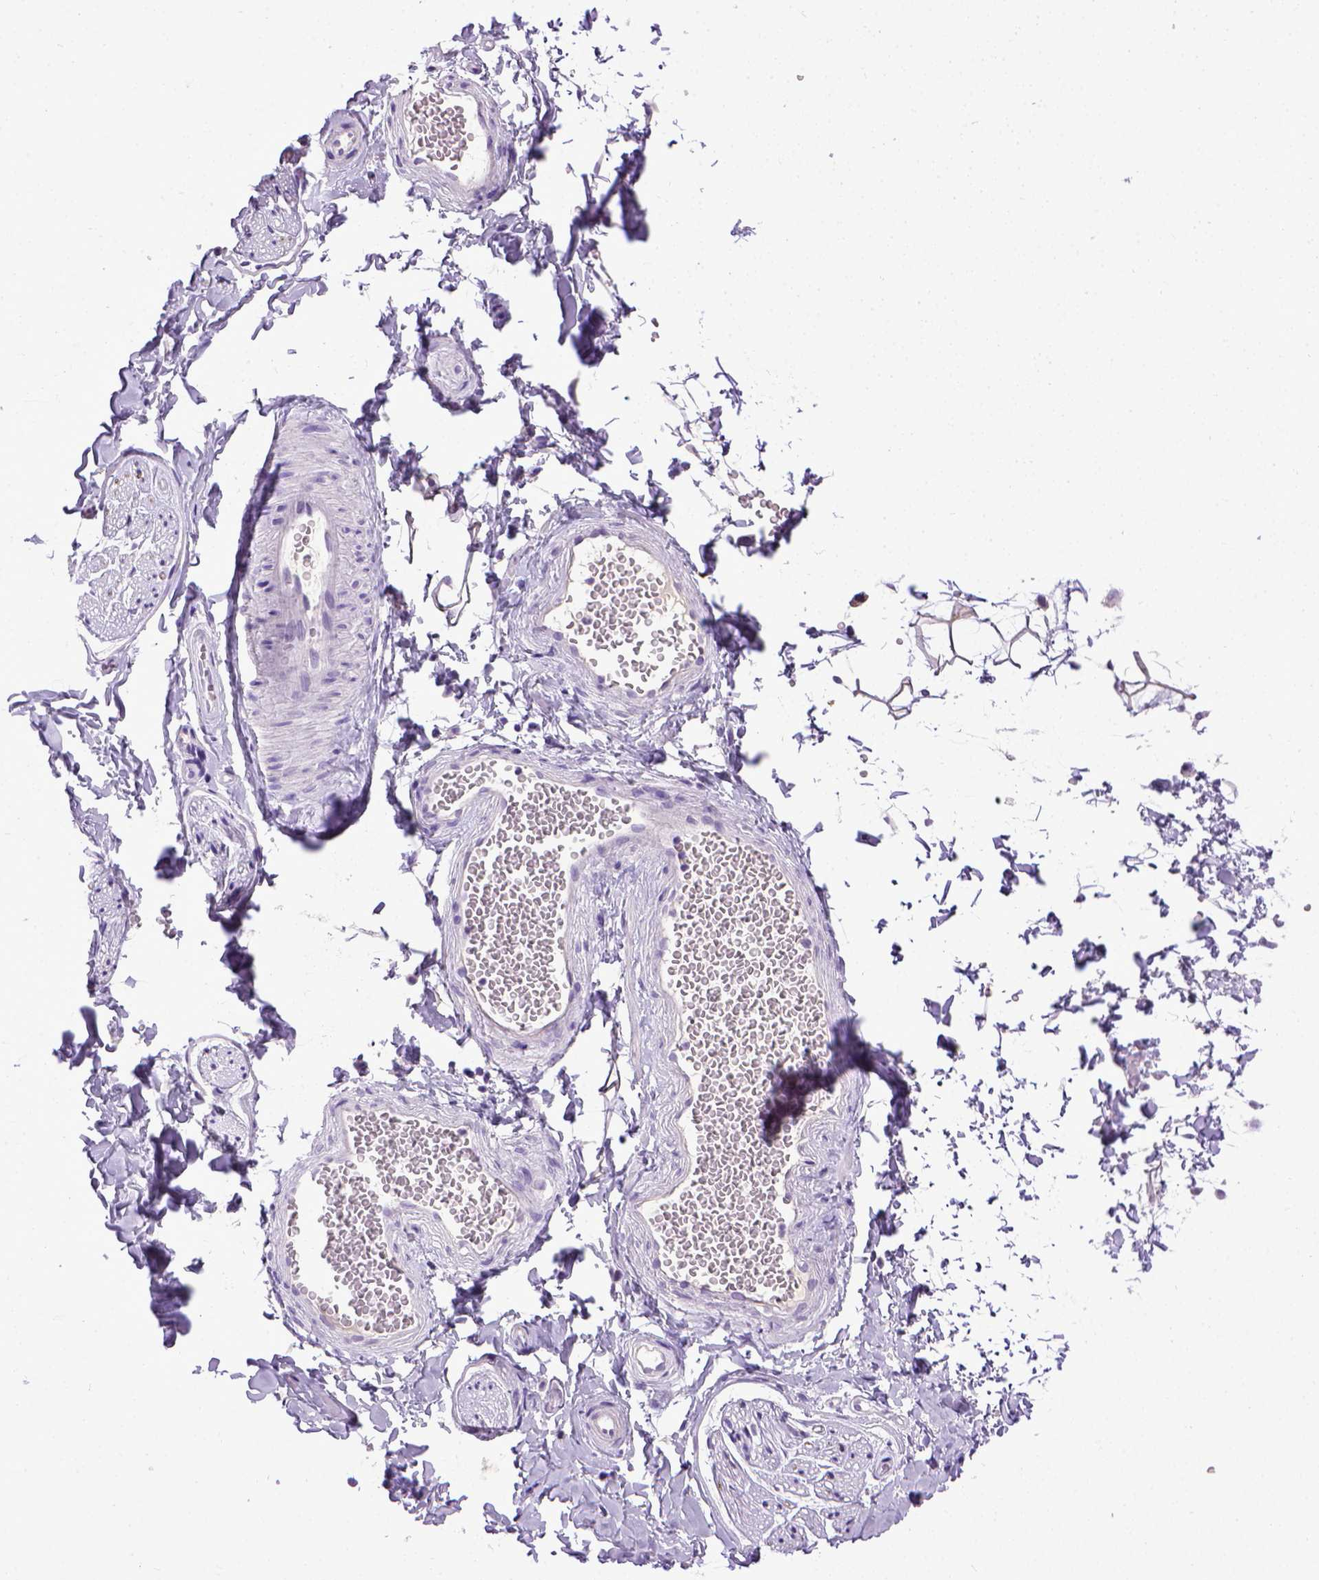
{"staining": {"intensity": "negative", "quantity": "none", "location": "none"}, "tissue": "adipose tissue", "cell_type": "Adipocytes", "image_type": "normal", "snomed": [{"axis": "morphology", "description": "Normal tissue, NOS"}, {"axis": "topography", "description": "Smooth muscle"}, {"axis": "topography", "description": "Peripheral nerve tissue"}], "caption": "DAB (3,3'-diaminobenzidine) immunohistochemical staining of normal adipose tissue displays no significant staining in adipocytes.", "gene": "CDH1", "patient": {"sex": "male", "age": 22}}